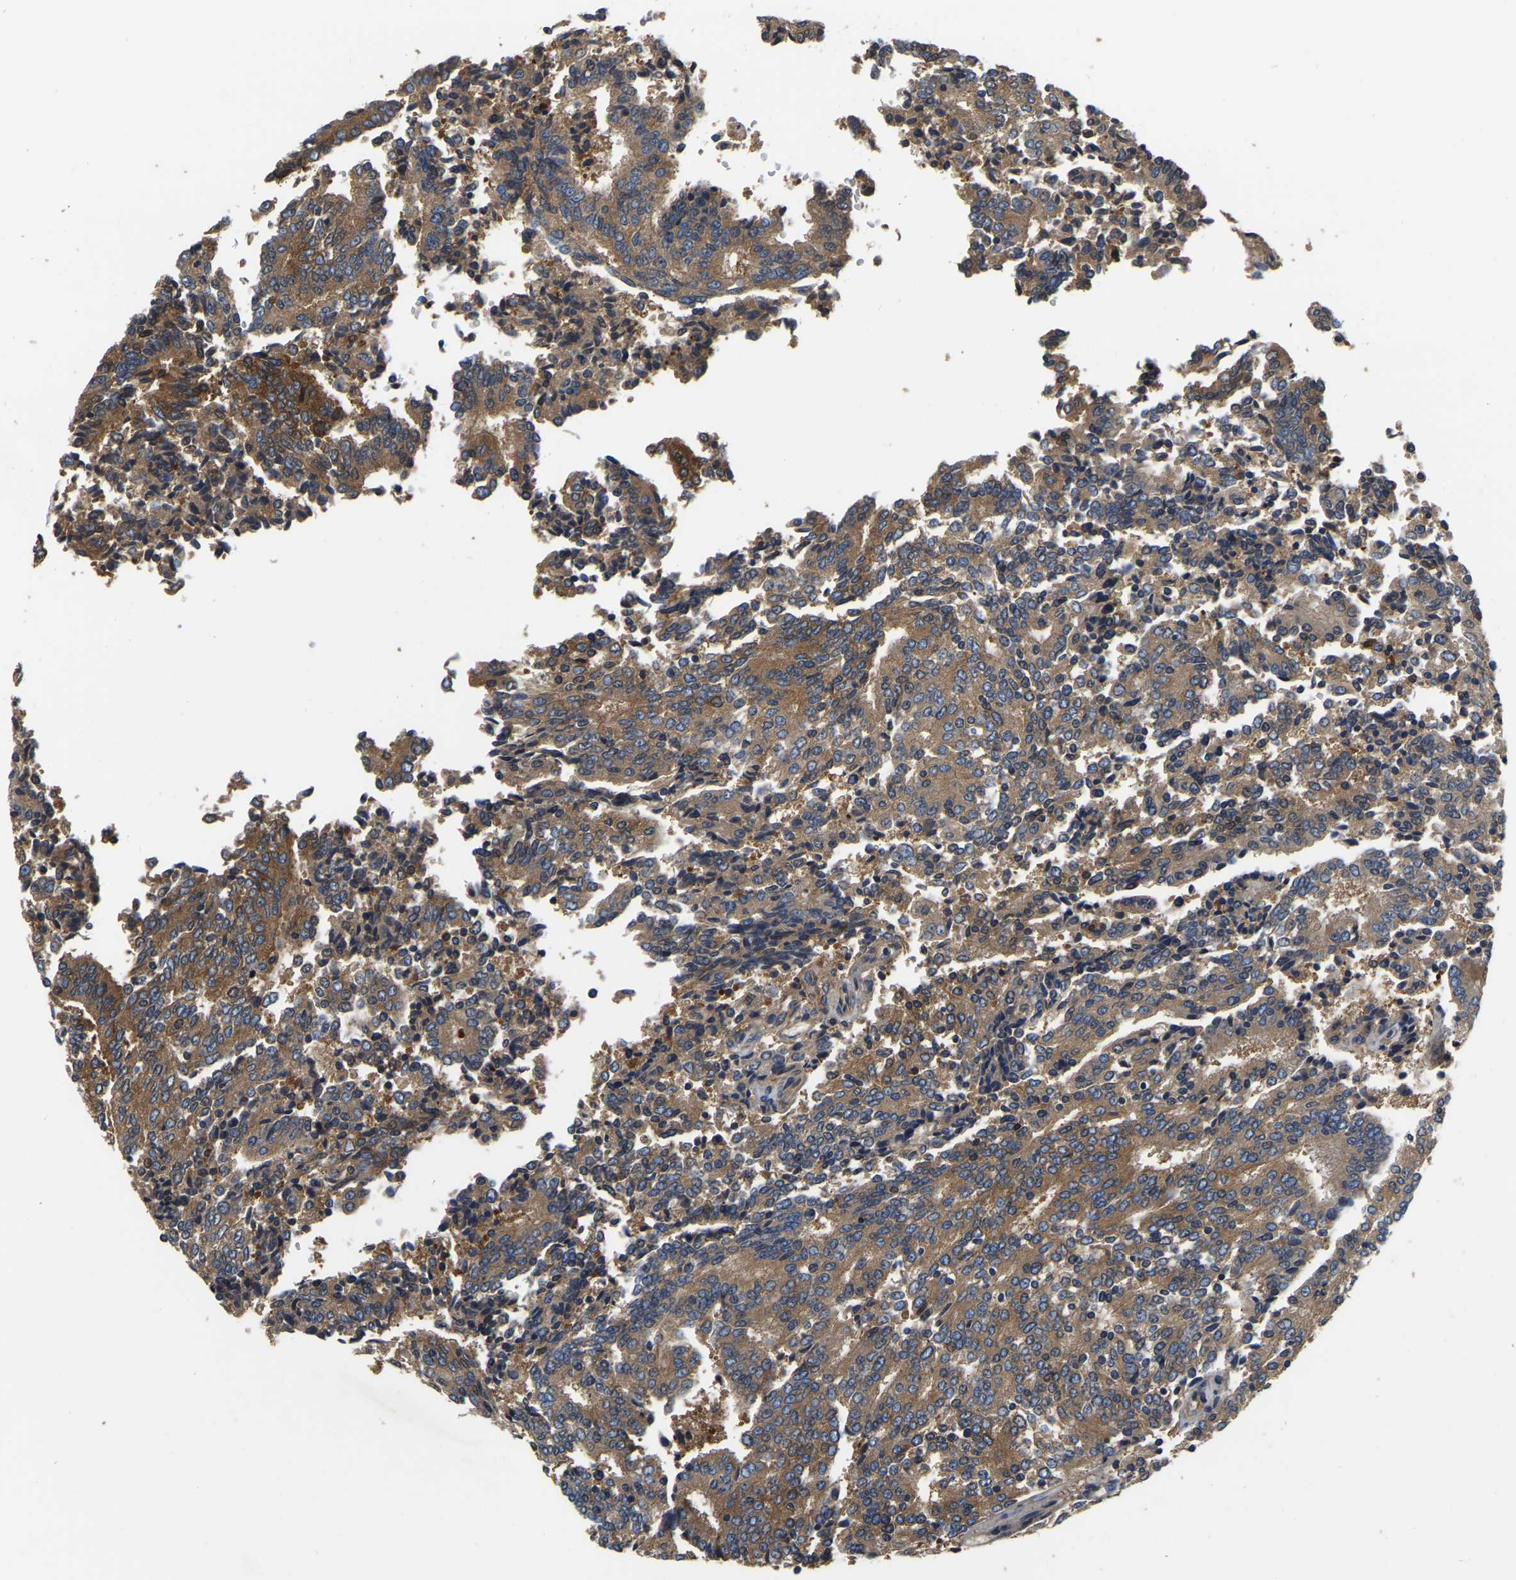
{"staining": {"intensity": "moderate", "quantity": ">75%", "location": "cytoplasmic/membranous"}, "tissue": "prostate cancer", "cell_type": "Tumor cells", "image_type": "cancer", "snomed": [{"axis": "morphology", "description": "Normal tissue, NOS"}, {"axis": "morphology", "description": "Adenocarcinoma, High grade"}, {"axis": "topography", "description": "Prostate"}, {"axis": "topography", "description": "Seminal veicle"}], "caption": "Immunohistochemical staining of prostate cancer shows medium levels of moderate cytoplasmic/membranous protein staining in approximately >75% of tumor cells.", "gene": "GARS1", "patient": {"sex": "male", "age": 55}}